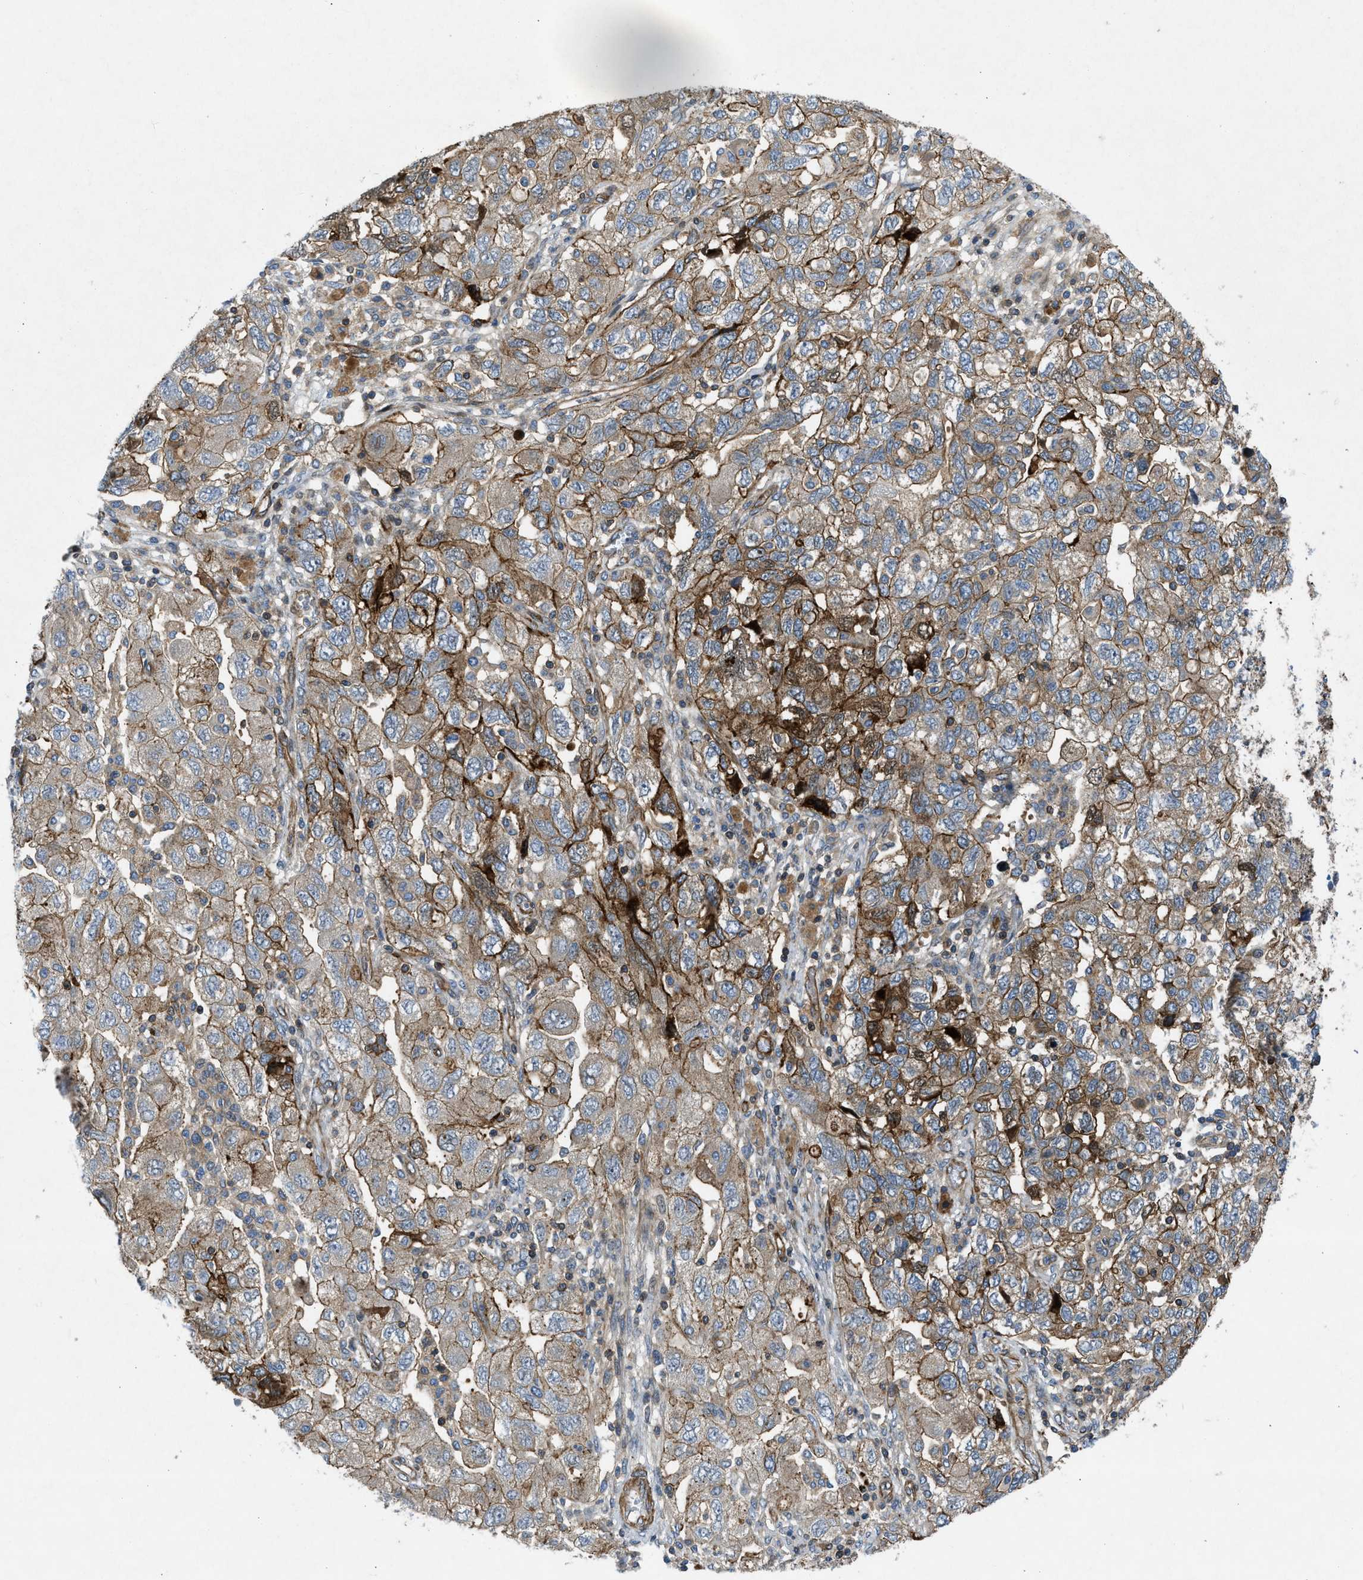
{"staining": {"intensity": "moderate", "quantity": ">75%", "location": "cytoplasmic/membranous"}, "tissue": "ovarian cancer", "cell_type": "Tumor cells", "image_type": "cancer", "snomed": [{"axis": "morphology", "description": "Carcinoma, NOS"}, {"axis": "morphology", "description": "Cystadenocarcinoma, serous, NOS"}, {"axis": "topography", "description": "Ovary"}], "caption": "Immunohistochemical staining of human ovarian cancer shows medium levels of moderate cytoplasmic/membranous protein staining in approximately >75% of tumor cells.", "gene": "NYNRIN", "patient": {"sex": "female", "age": 69}}